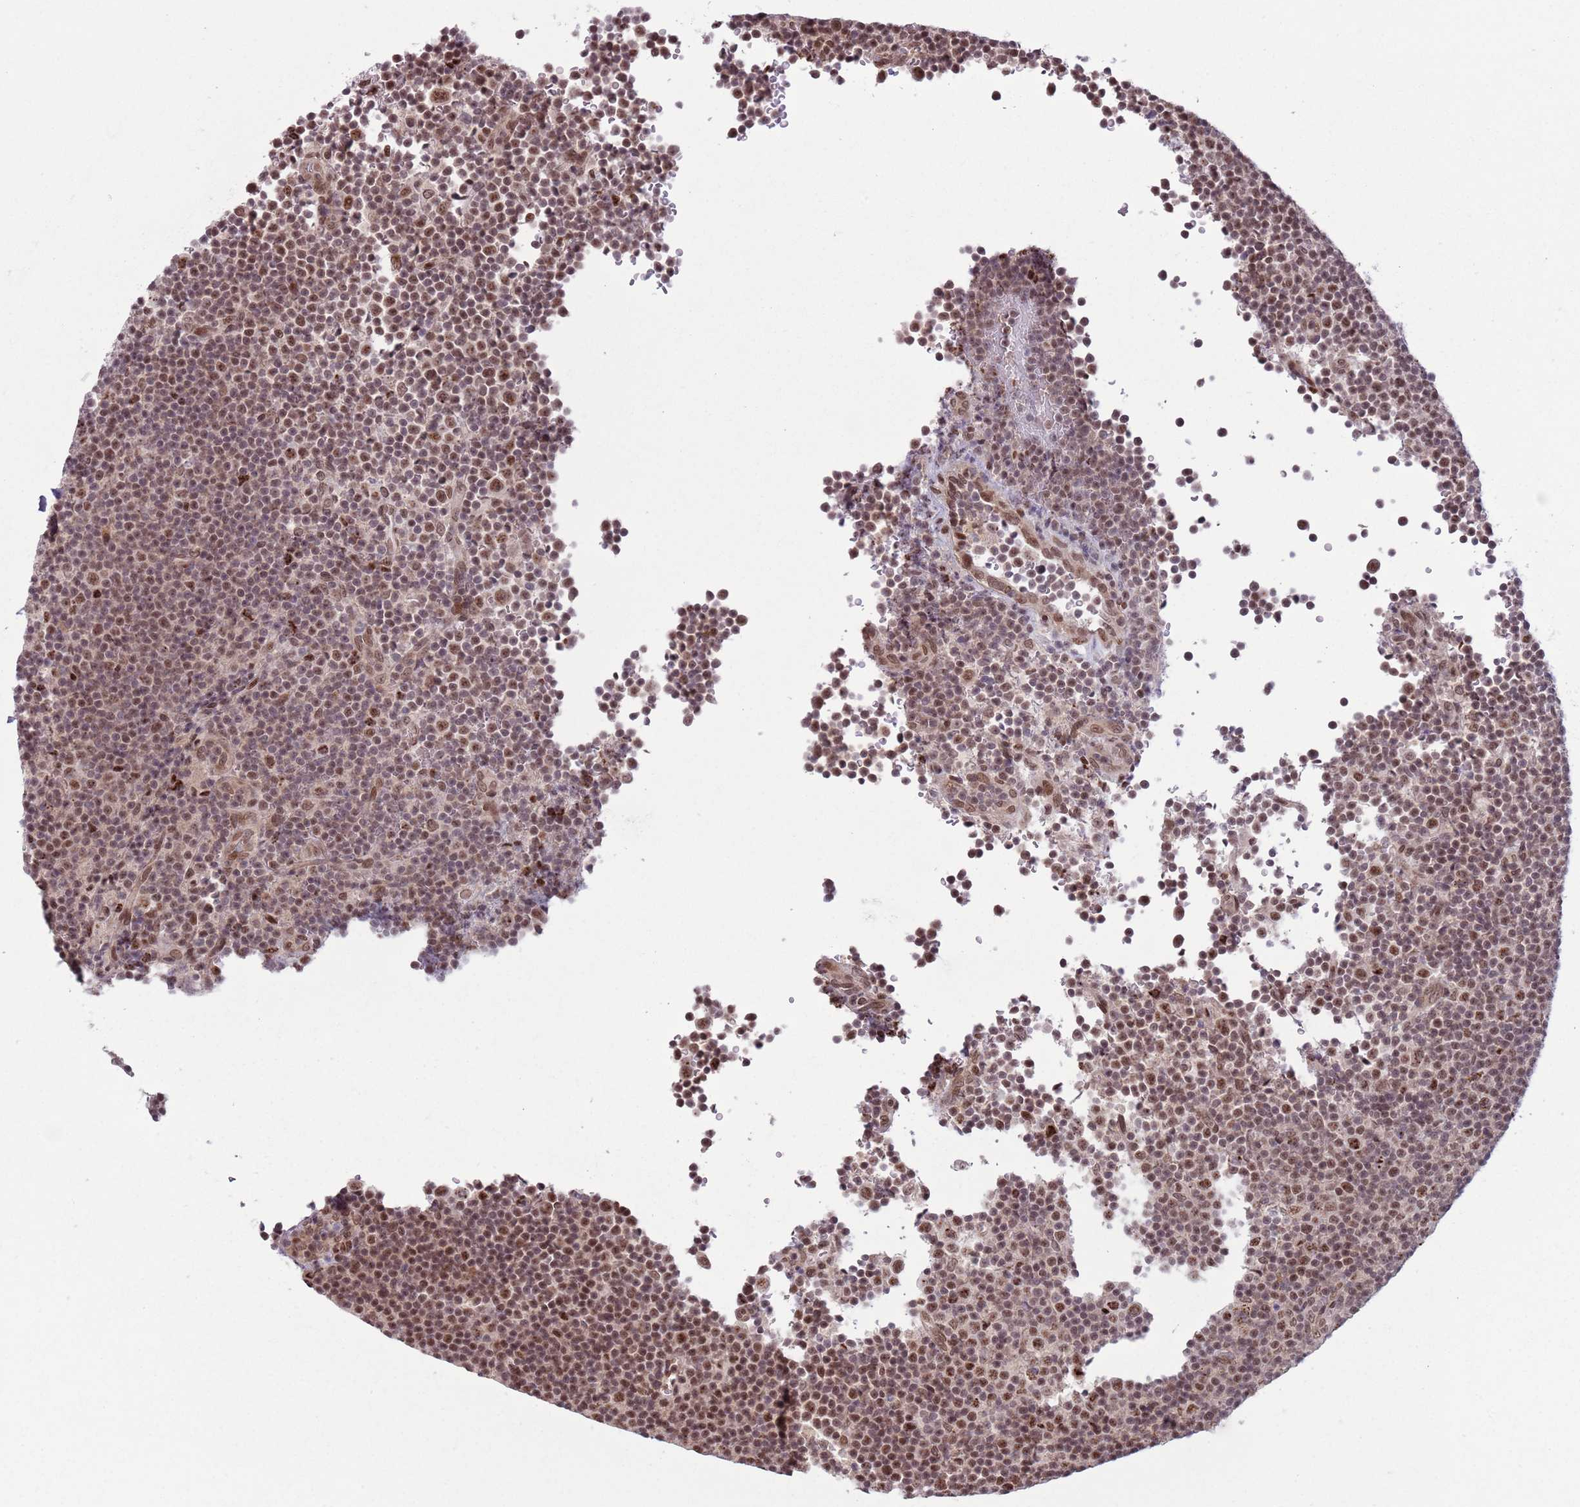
{"staining": {"intensity": "moderate", "quantity": ">75%", "location": "nuclear"}, "tissue": "lymphoma", "cell_type": "Tumor cells", "image_type": "cancer", "snomed": [{"axis": "morphology", "description": "Malignant lymphoma, non-Hodgkin's type, Low grade"}, {"axis": "topography", "description": "Lymph node"}], "caption": "High-magnification brightfield microscopy of malignant lymphoma, non-Hodgkin's type (low-grade) stained with DAB (3,3'-diaminobenzidine) (brown) and counterstained with hematoxylin (blue). tumor cells exhibit moderate nuclear staining is identified in approximately>75% of cells.", "gene": "SIPA1L3", "patient": {"sex": "female", "age": 67}}